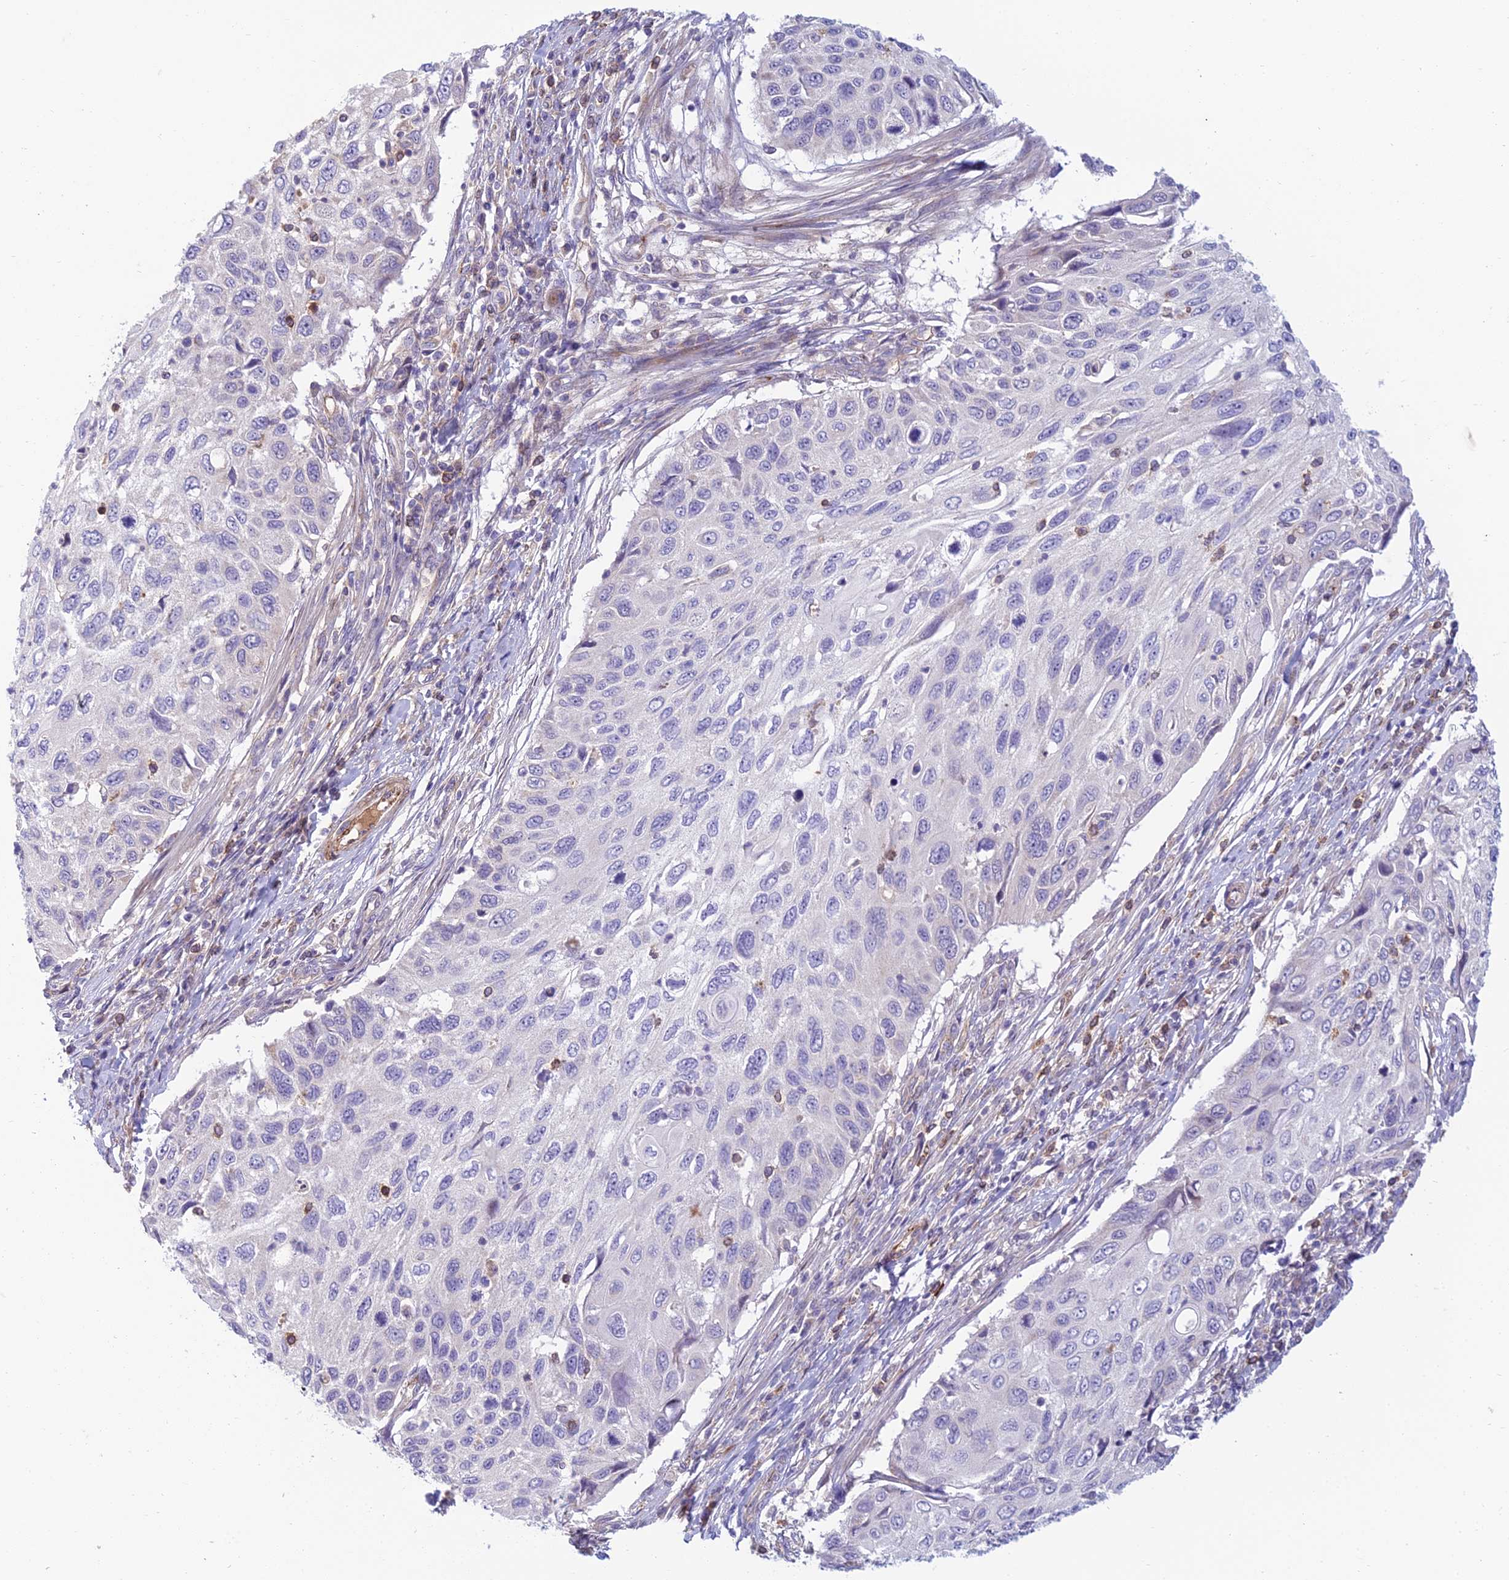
{"staining": {"intensity": "negative", "quantity": "none", "location": "none"}, "tissue": "cervical cancer", "cell_type": "Tumor cells", "image_type": "cancer", "snomed": [{"axis": "morphology", "description": "Squamous cell carcinoma, NOS"}, {"axis": "topography", "description": "Cervix"}], "caption": "IHC micrograph of cervical cancer (squamous cell carcinoma) stained for a protein (brown), which shows no positivity in tumor cells.", "gene": "DUS2", "patient": {"sex": "female", "age": 70}}